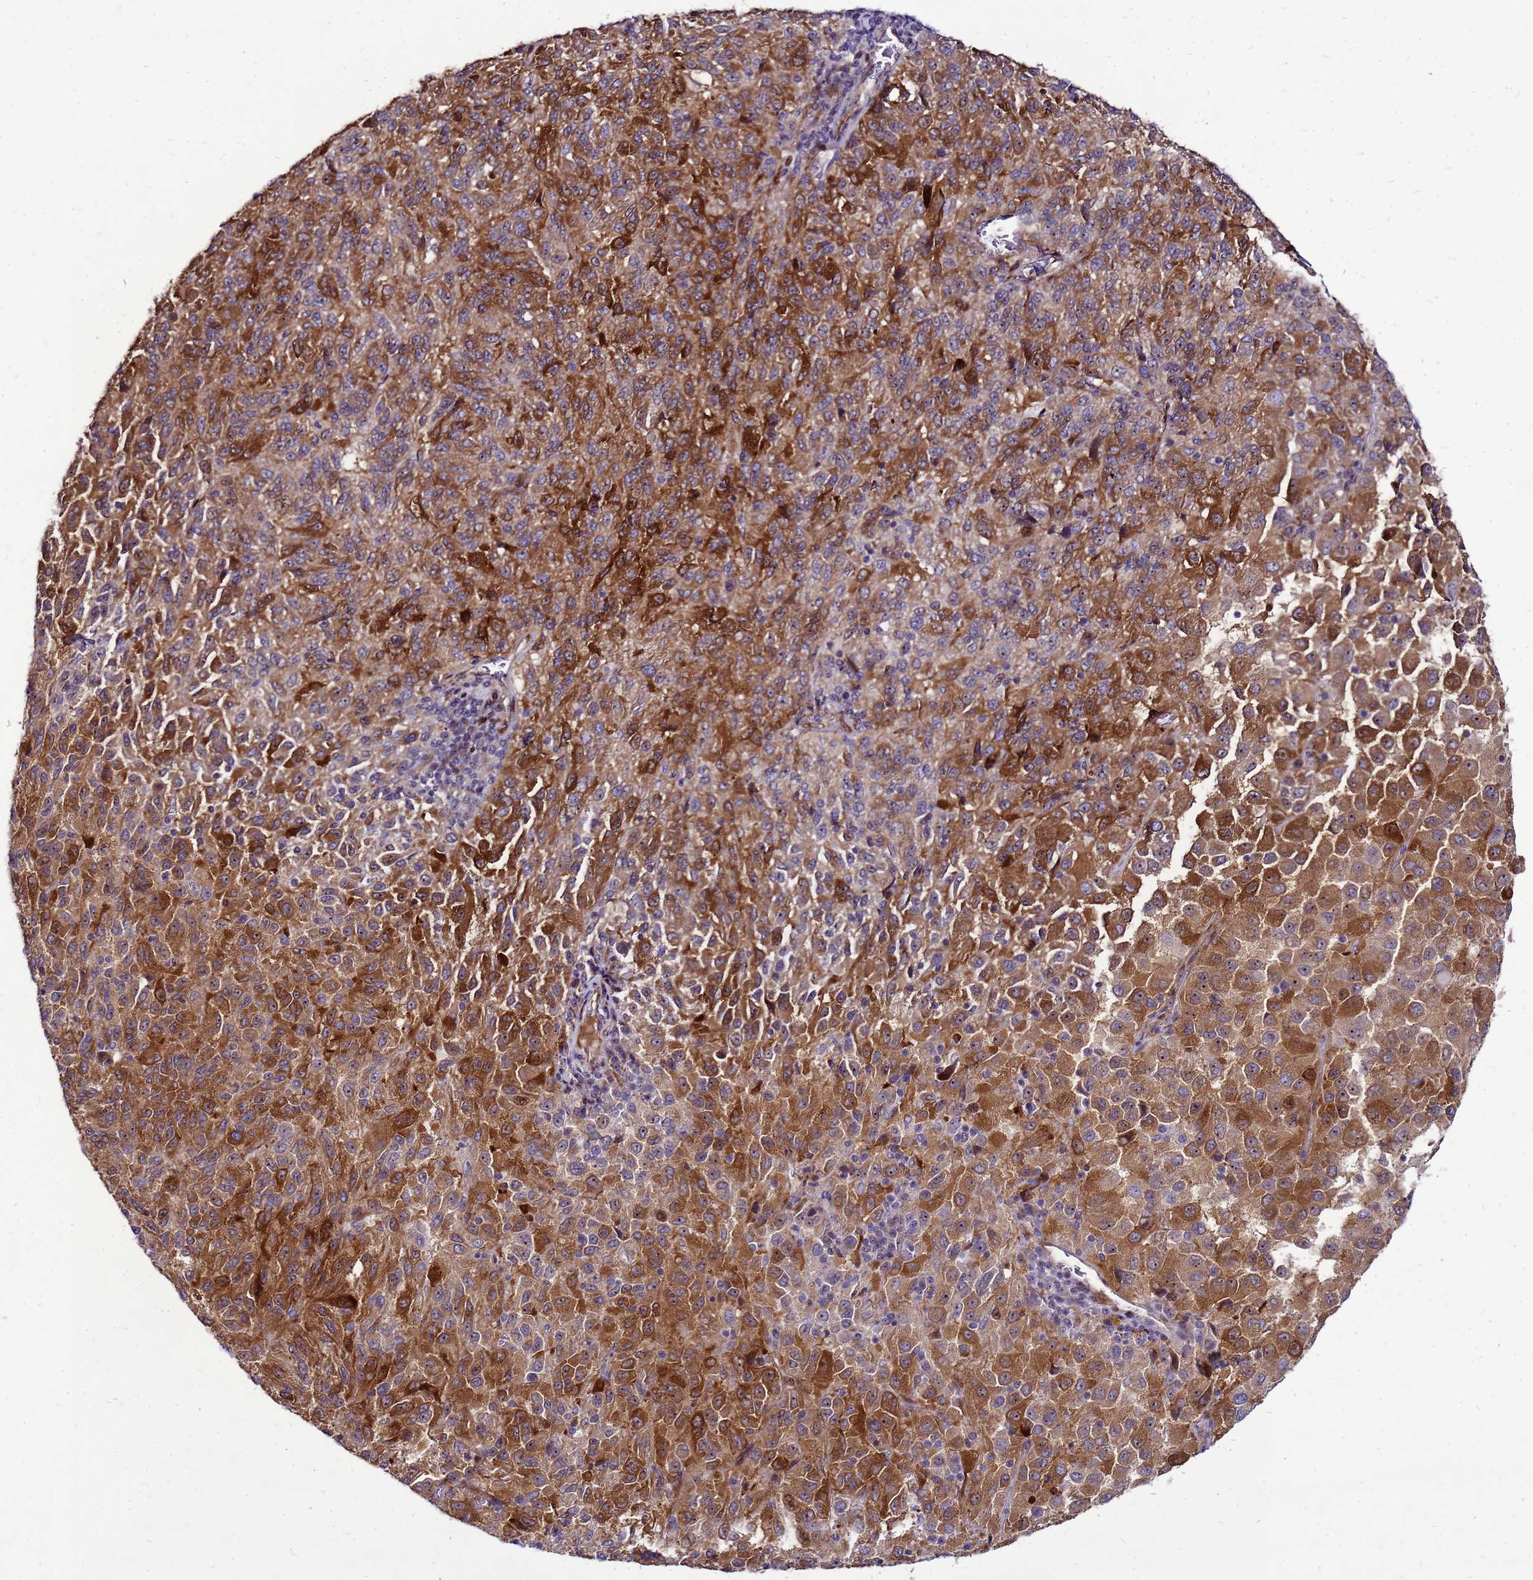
{"staining": {"intensity": "strong", "quantity": ">75%", "location": "cytoplasmic/membranous"}, "tissue": "melanoma", "cell_type": "Tumor cells", "image_type": "cancer", "snomed": [{"axis": "morphology", "description": "Malignant melanoma, Metastatic site"}, {"axis": "topography", "description": "Lung"}], "caption": "Immunohistochemistry image of malignant melanoma (metastatic site) stained for a protein (brown), which shows high levels of strong cytoplasmic/membranous expression in approximately >75% of tumor cells.", "gene": "RSPO1", "patient": {"sex": "male", "age": 64}}